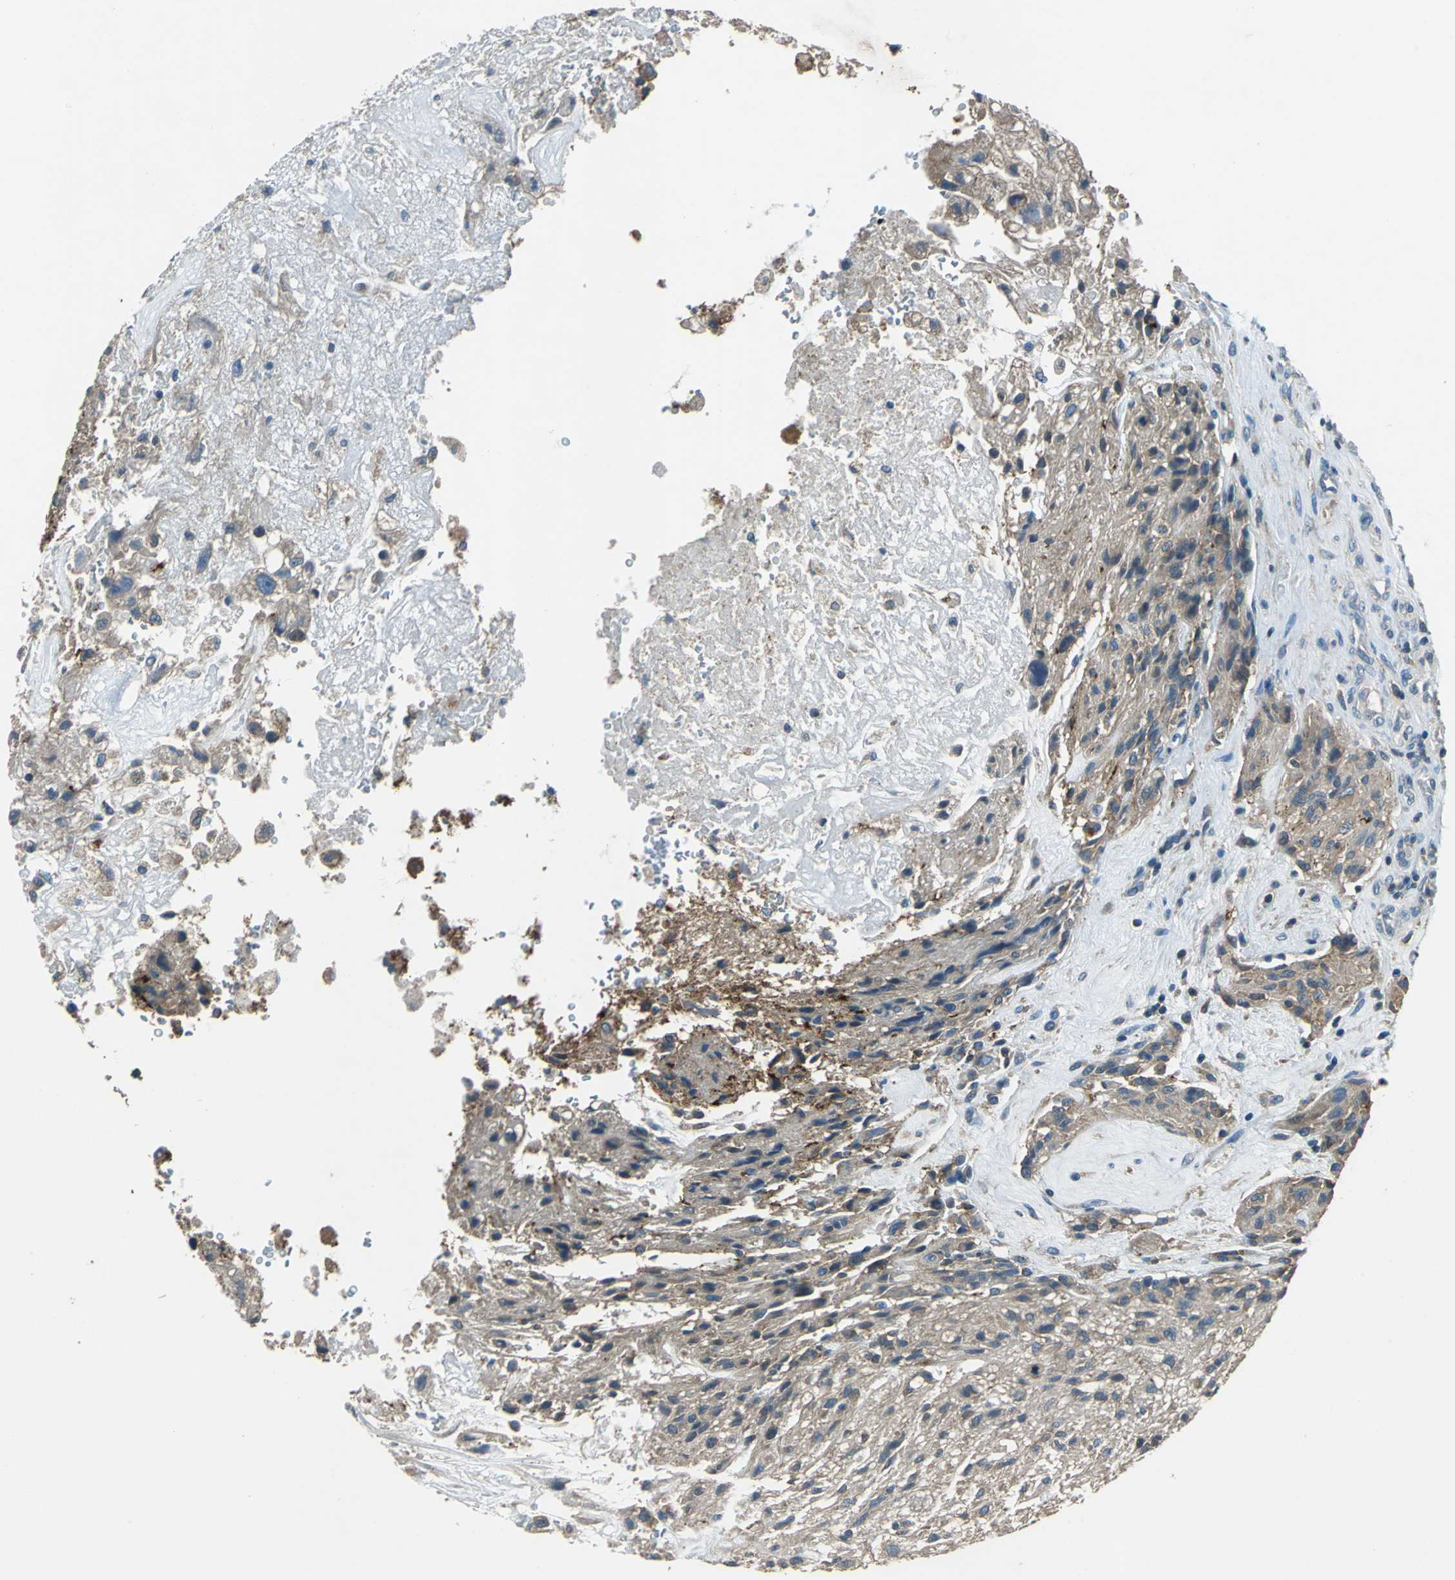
{"staining": {"intensity": "weak", "quantity": "25%-75%", "location": "cytoplasmic/membranous"}, "tissue": "glioma", "cell_type": "Tumor cells", "image_type": "cancer", "snomed": [{"axis": "morphology", "description": "Normal tissue, NOS"}, {"axis": "morphology", "description": "Glioma, malignant, High grade"}, {"axis": "topography", "description": "Cerebral cortex"}], "caption": "Tumor cells reveal weak cytoplasmic/membranous expression in about 25%-75% of cells in glioma.", "gene": "PRKCA", "patient": {"sex": "male", "age": 56}}